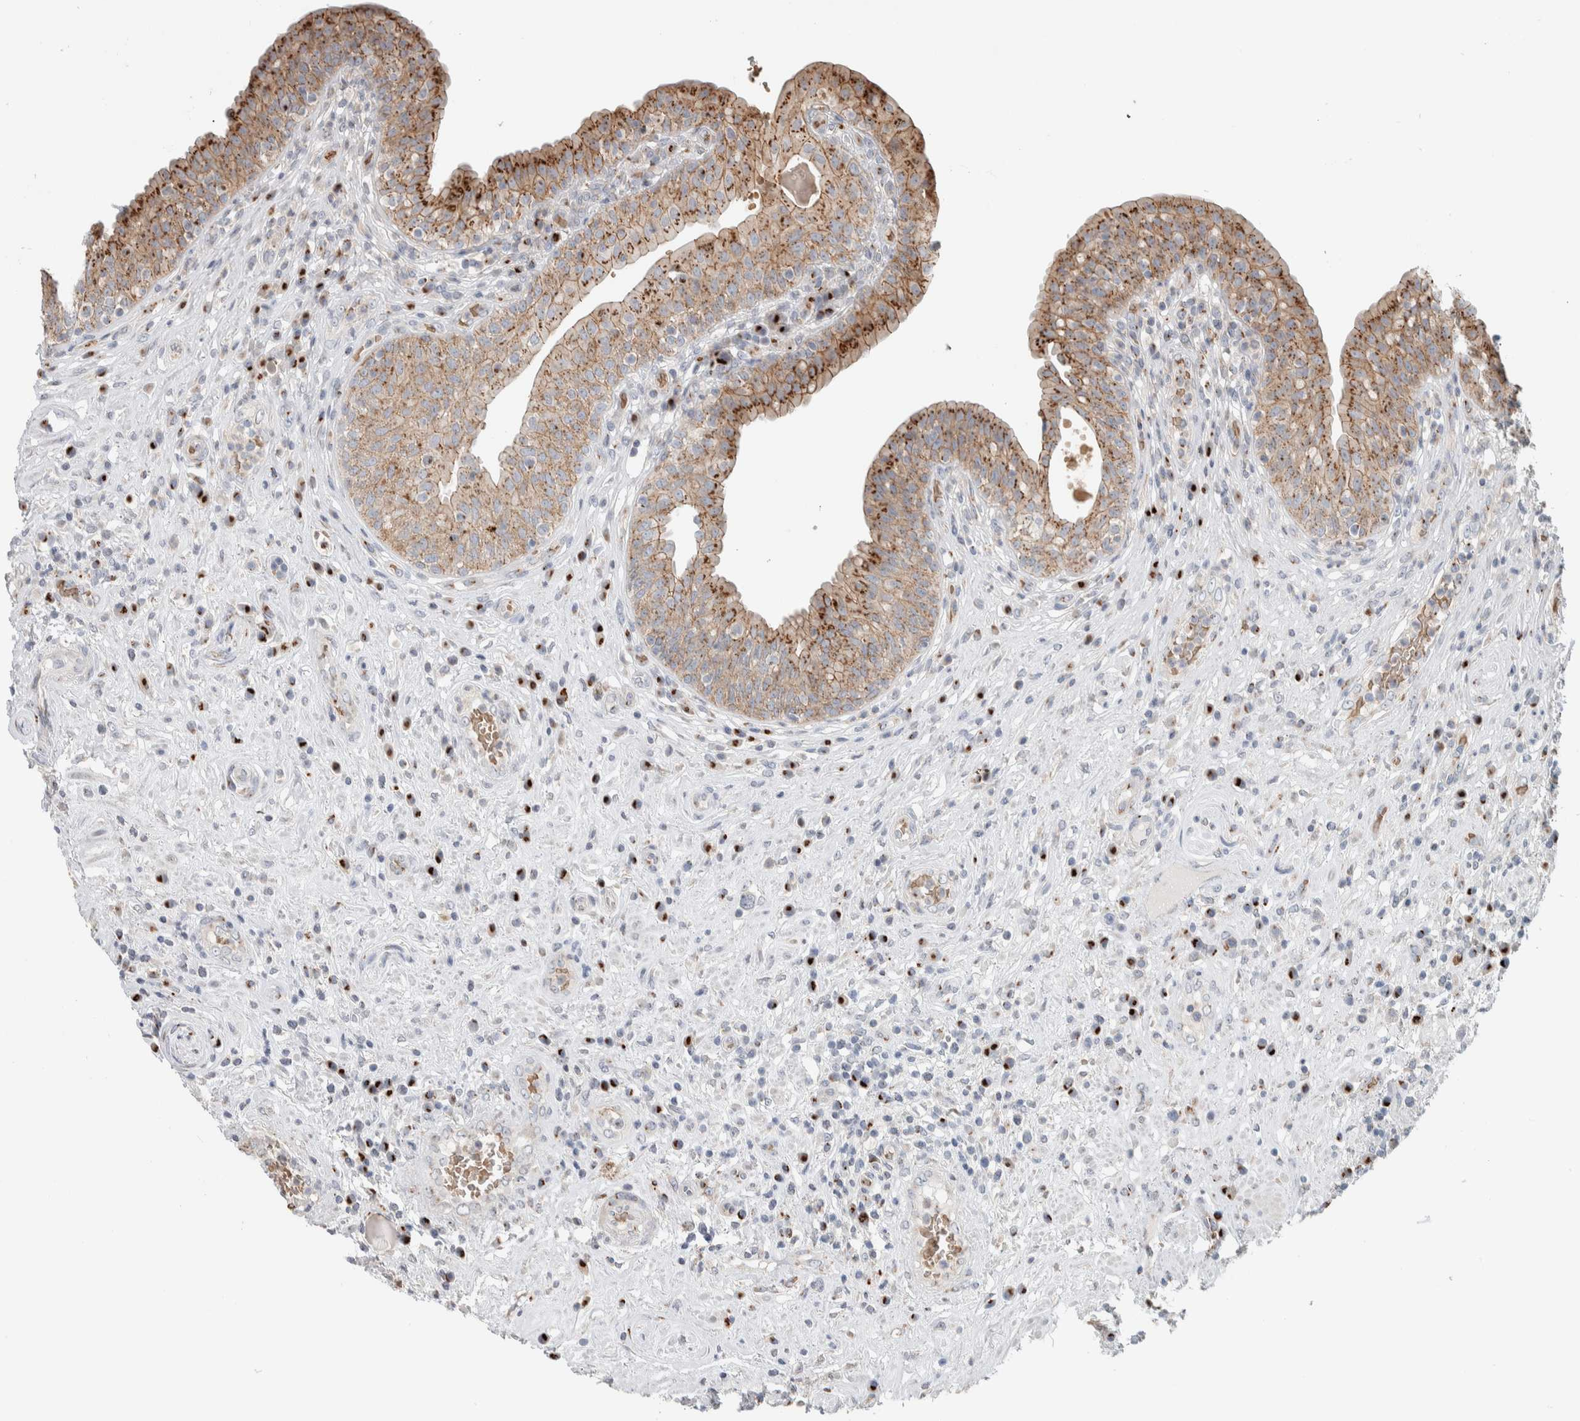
{"staining": {"intensity": "moderate", "quantity": ">75%", "location": "cytoplasmic/membranous"}, "tissue": "urinary bladder", "cell_type": "Urothelial cells", "image_type": "normal", "snomed": [{"axis": "morphology", "description": "Normal tissue, NOS"}, {"axis": "topography", "description": "Urinary bladder"}], "caption": "This is a micrograph of IHC staining of benign urinary bladder, which shows moderate expression in the cytoplasmic/membranous of urothelial cells.", "gene": "SLC38A10", "patient": {"sex": "female", "age": 62}}